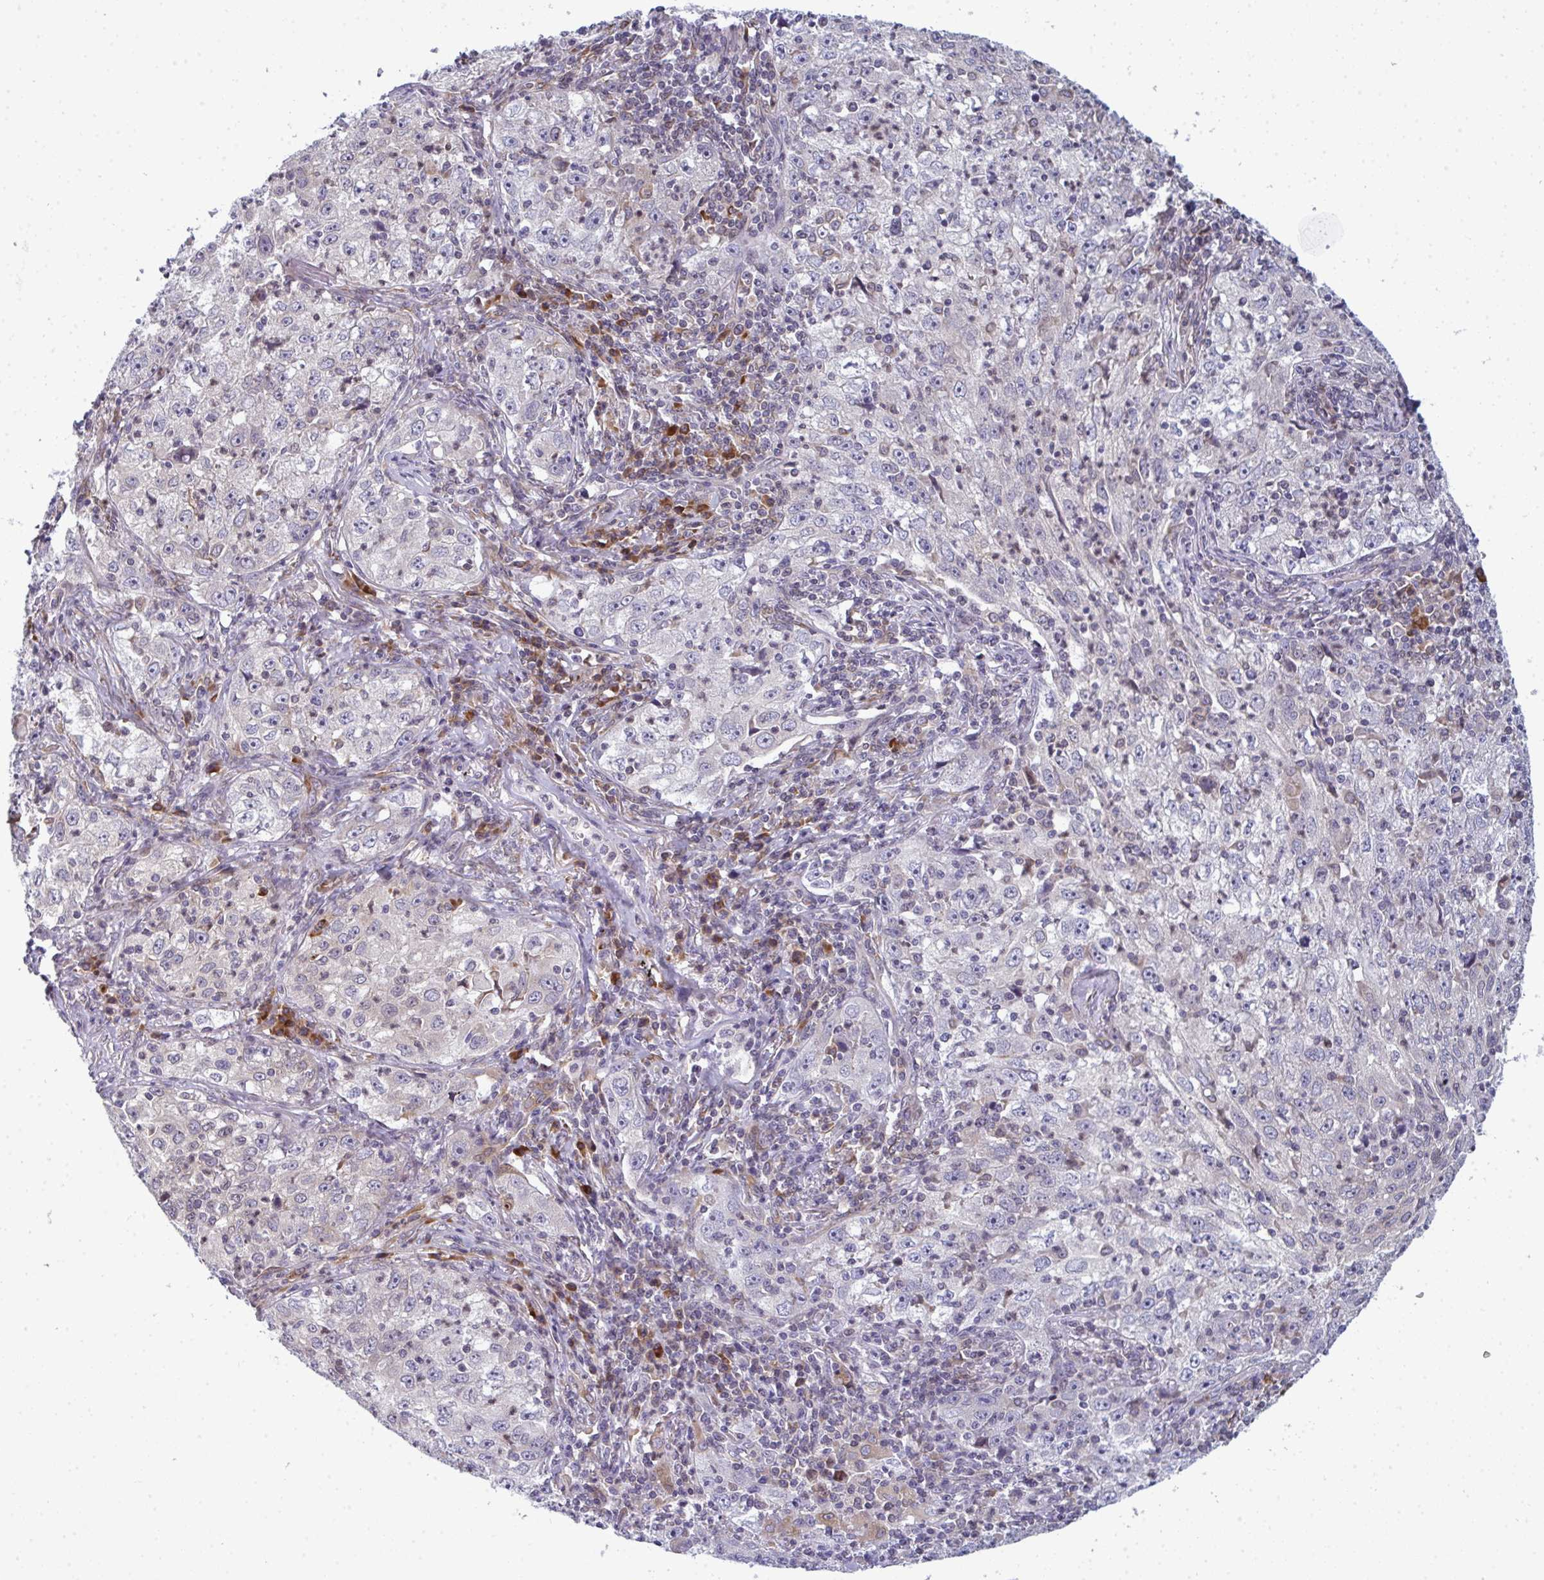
{"staining": {"intensity": "negative", "quantity": "none", "location": "none"}, "tissue": "lung cancer", "cell_type": "Tumor cells", "image_type": "cancer", "snomed": [{"axis": "morphology", "description": "Squamous cell carcinoma, NOS"}, {"axis": "topography", "description": "Lung"}], "caption": "This histopathology image is of lung cancer (squamous cell carcinoma) stained with immunohistochemistry (IHC) to label a protein in brown with the nuclei are counter-stained blue. There is no positivity in tumor cells.", "gene": "LYSMD4", "patient": {"sex": "male", "age": 71}}